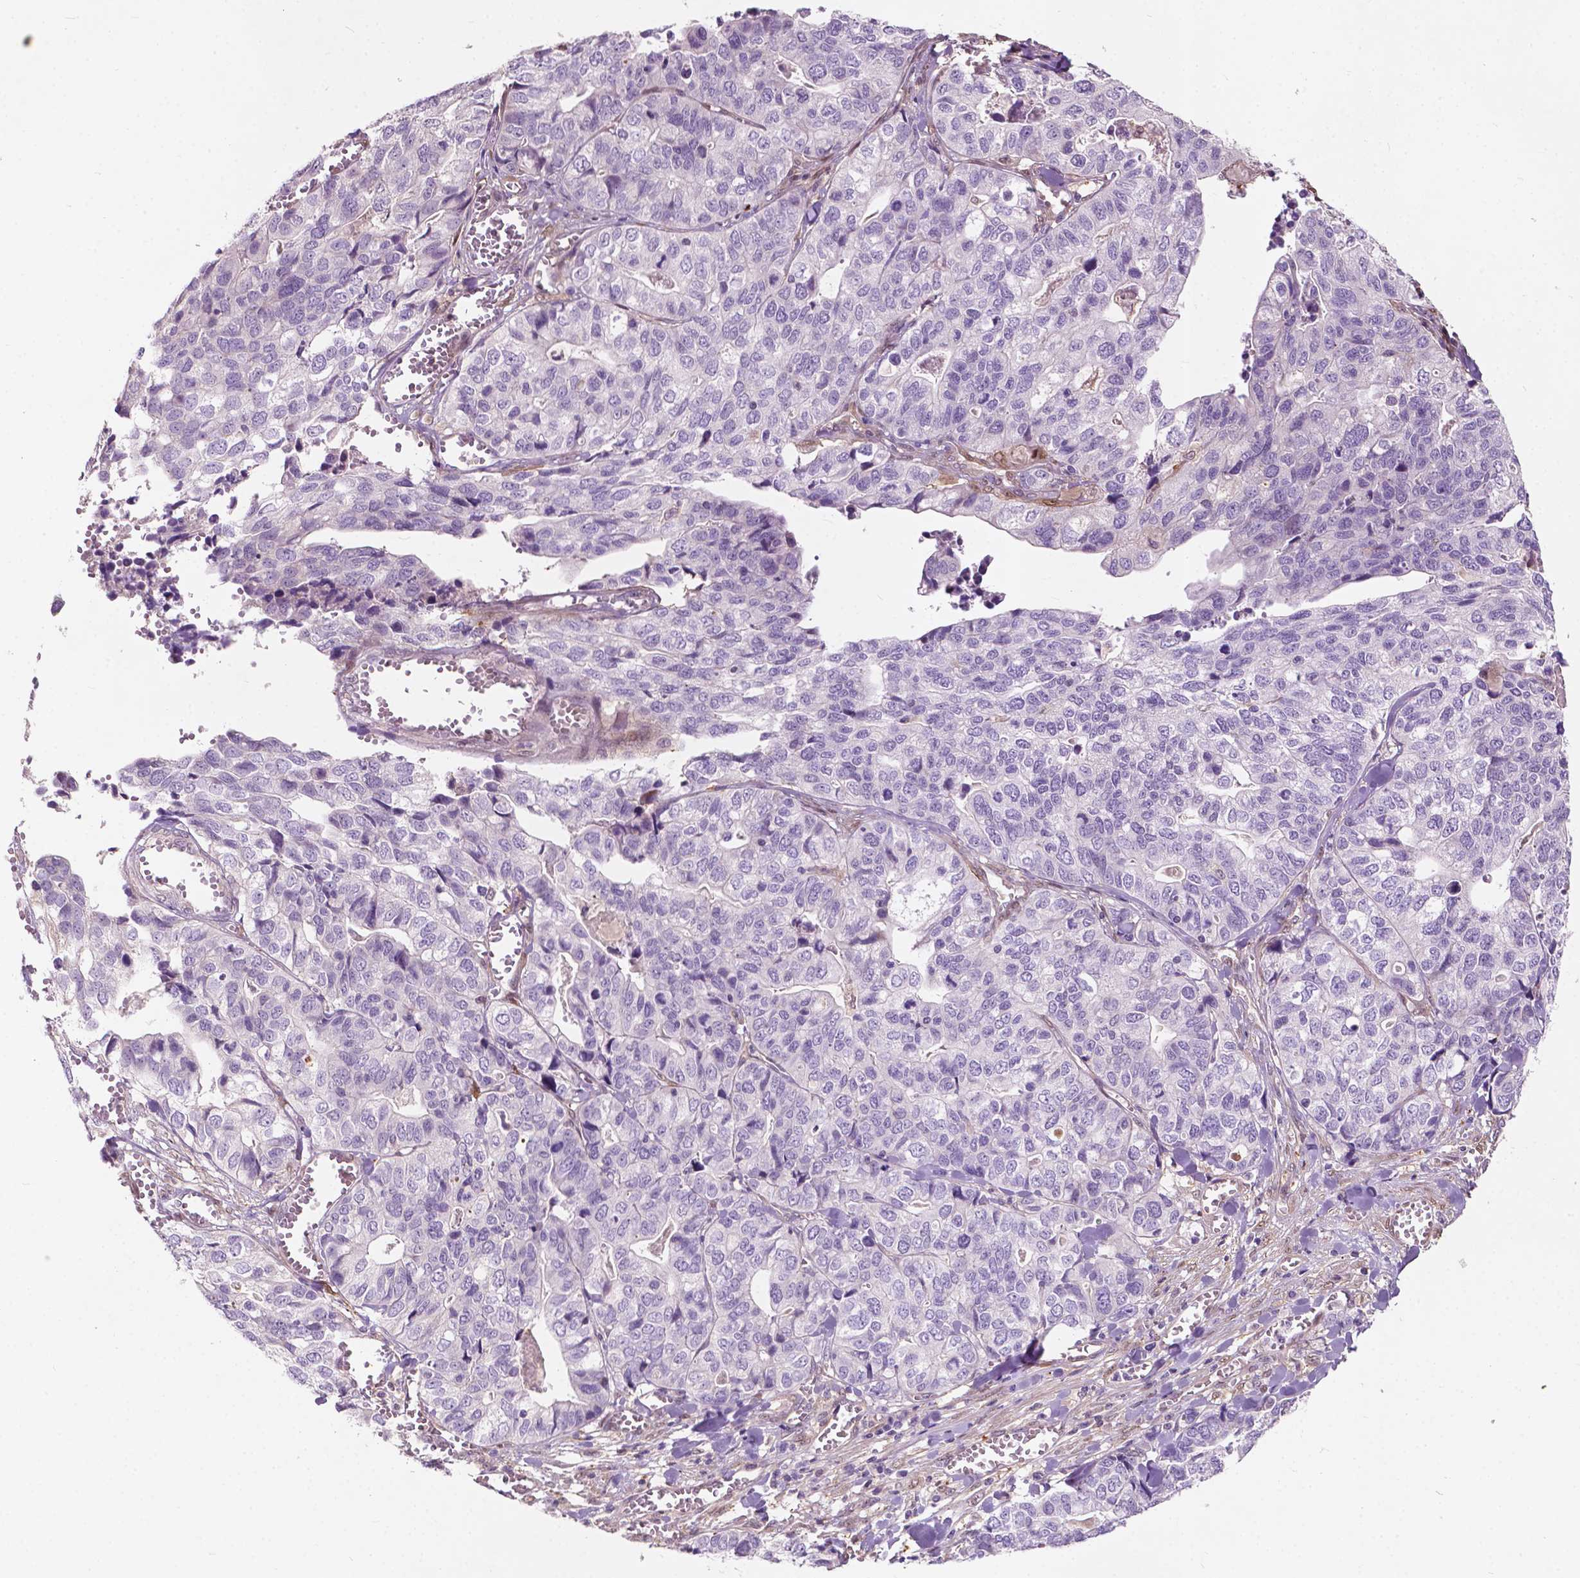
{"staining": {"intensity": "negative", "quantity": "none", "location": "none"}, "tissue": "stomach cancer", "cell_type": "Tumor cells", "image_type": "cancer", "snomed": [{"axis": "morphology", "description": "Adenocarcinoma, NOS"}, {"axis": "topography", "description": "Stomach, upper"}], "caption": "This micrograph is of stomach adenocarcinoma stained with IHC to label a protein in brown with the nuclei are counter-stained blue. There is no staining in tumor cells.", "gene": "GPR37", "patient": {"sex": "female", "age": 67}}